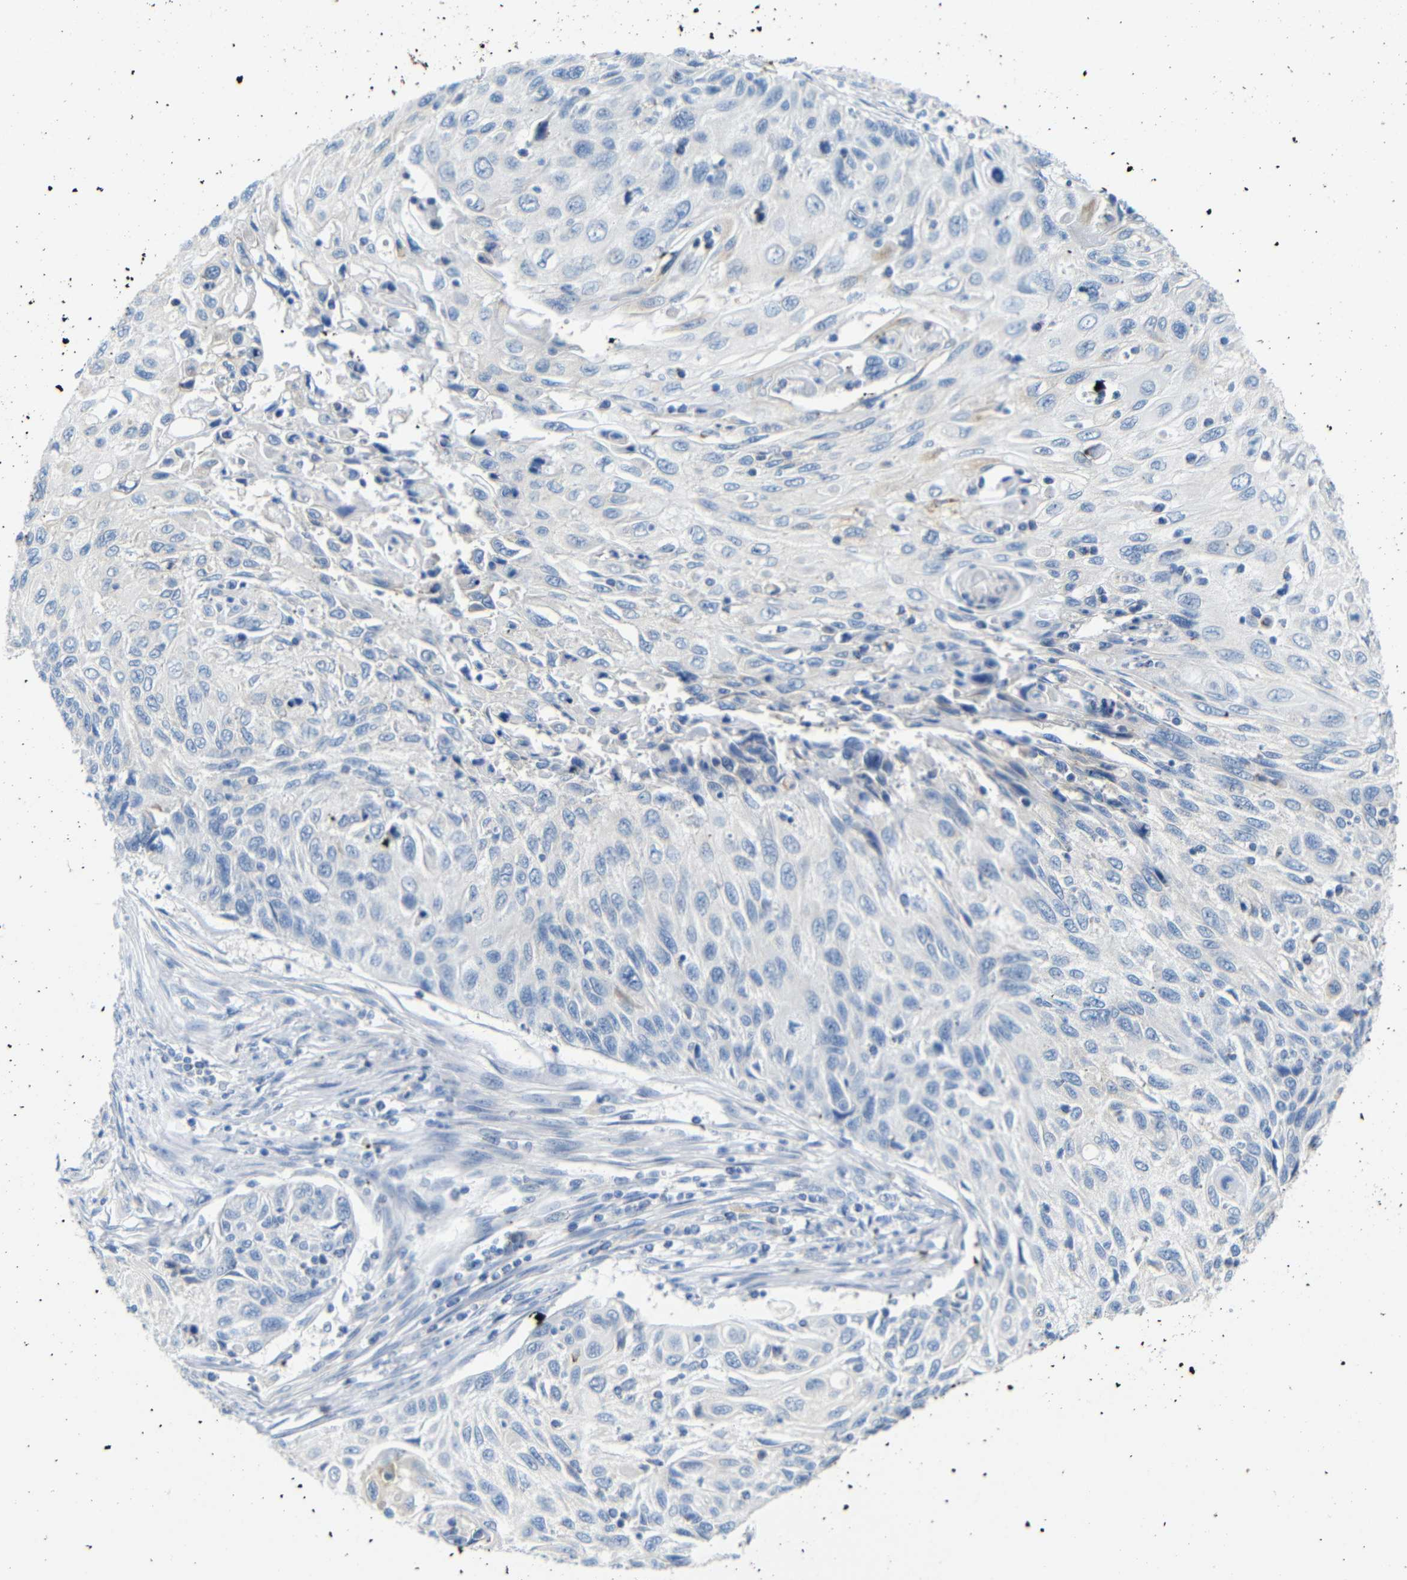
{"staining": {"intensity": "negative", "quantity": "none", "location": "none"}, "tissue": "cervical cancer", "cell_type": "Tumor cells", "image_type": "cancer", "snomed": [{"axis": "morphology", "description": "Squamous cell carcinoma, NOS"}, {"axis": "topography", "description": "Cervix"}], "caption": "The histopathology image displays no staining of tumor cells in cervical cancer (squamous cell carcinoma).", "gene": "FCRL1", "patient": {"sex": "female", "age": 70}}